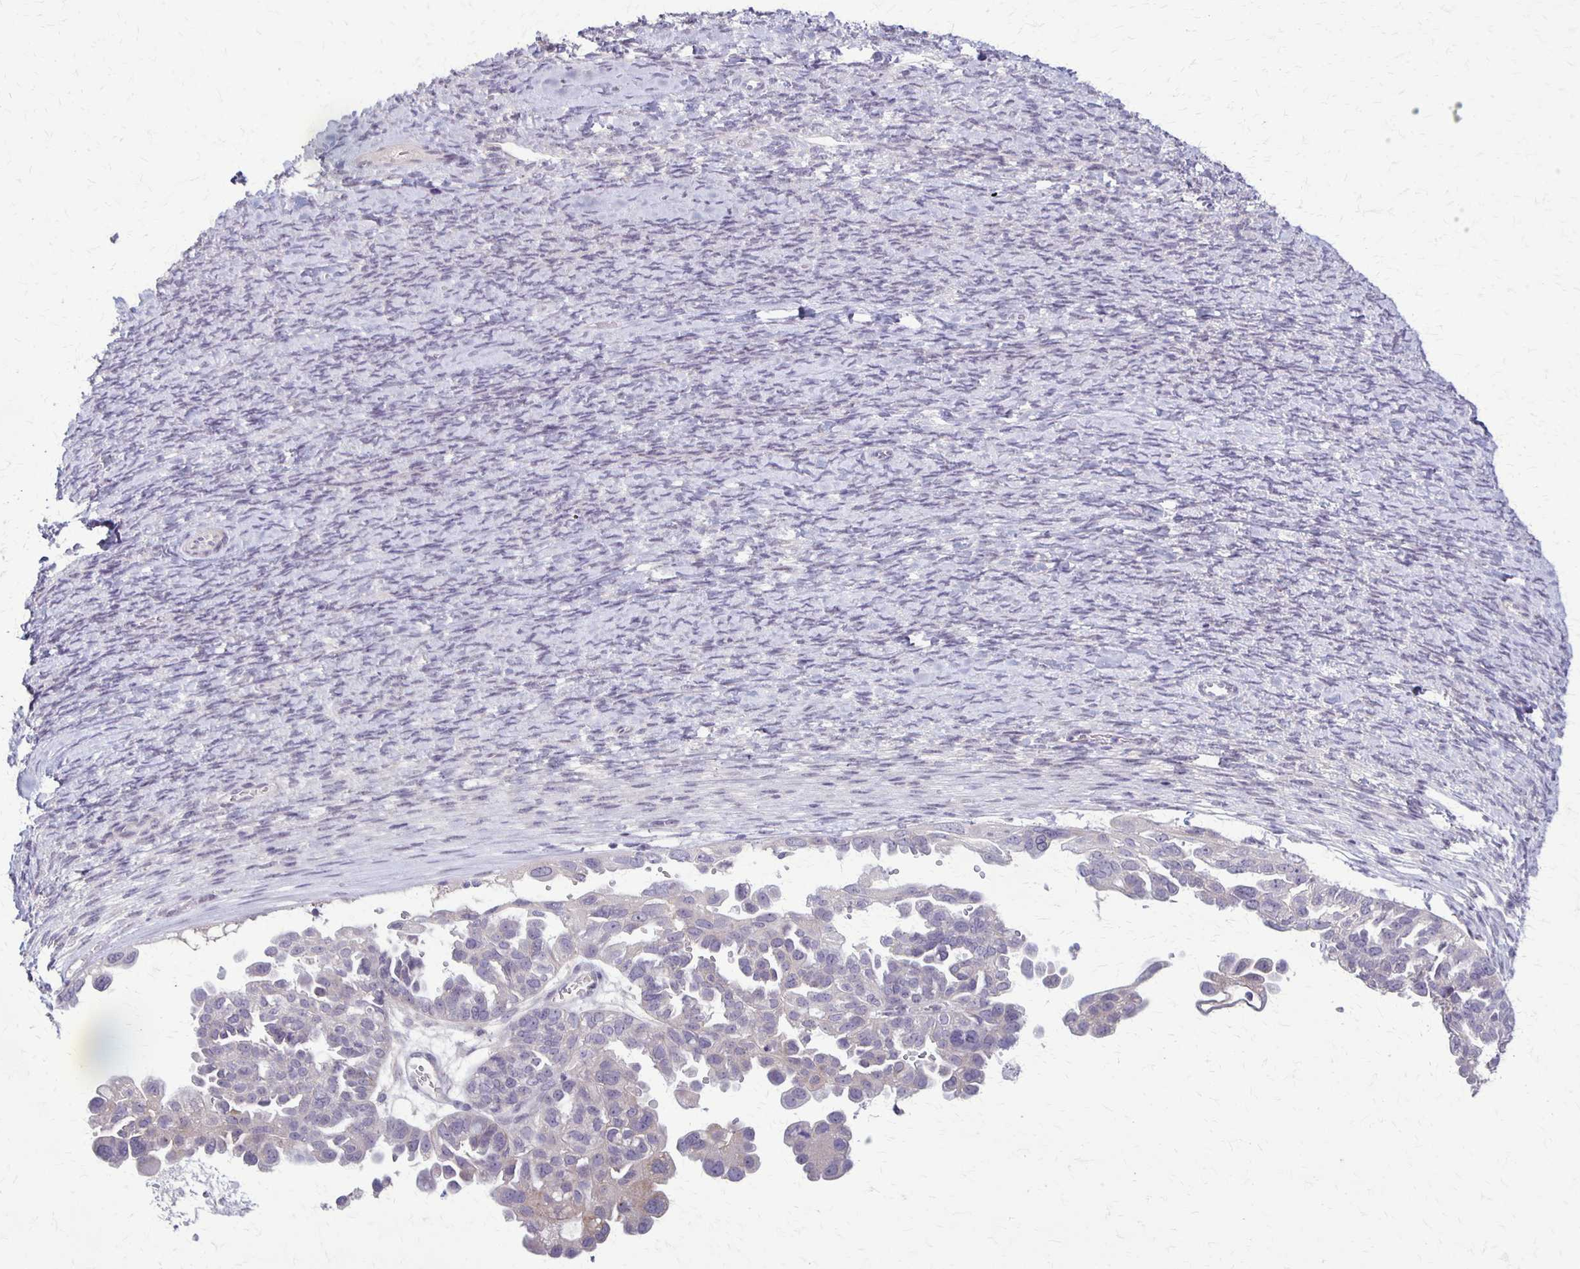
{"staining": {"intensity": "negative", "quantity": "none", "location": "none"}, "tissue": "ovarian cancer", "cell_type": "Tumor cells", "image_type": "cancer", "snomed": [{"axis": "morphology", "description": "Cystadenocarcinoma, serous, NOS"}, {"axis": "topography", "description": "Ovary"}], "caption": "A high-resolution image shows immunohistochemistry (IHC) staining of serous cystadenocarcinoma (ovarian), which displays no significant staining in tumor cells.", "gene": "SLC35E2B", "patient": {"sex": "female", "age": 53}}